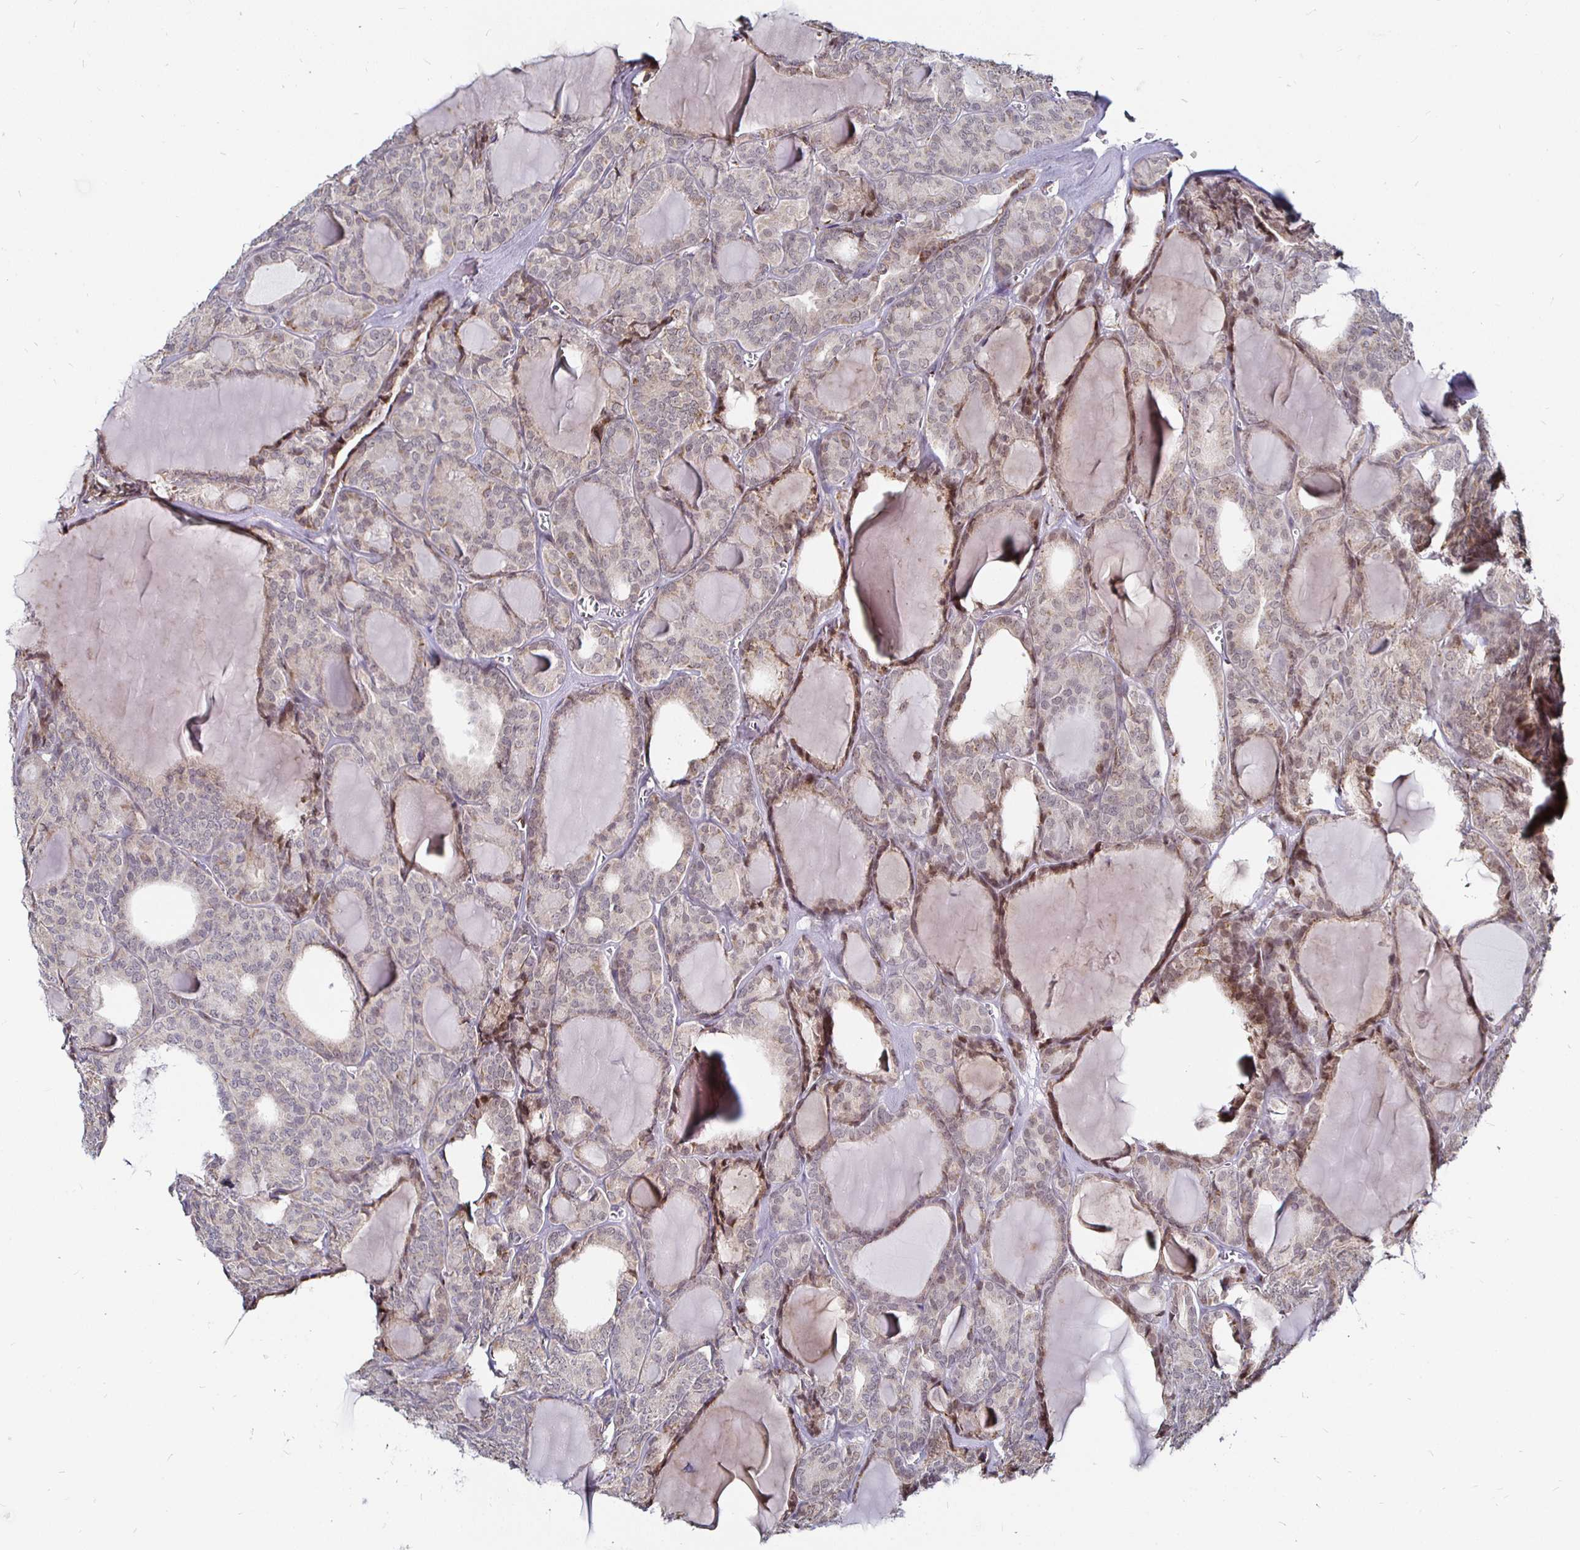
{"staining": {"intensity": "weak", "quantity": "<25%", "location": "cytoplasmic/membranous"}, "tissue": "thyroid cancer", "cell_type": "Tumor cells", "image_type": "cancer", "snomed": [{"axis": "morphology", "description": "Follicular adenoma carcinoma, NOS"}, {"axis": "topography", "description": "Thyroid gland"}], "caption": "The IHC histopathology image has no significant expression in tumor cells of thyroid cancer tissue.", "gene": "ATG3", "patient": {"sex": "male", "age": 74}}